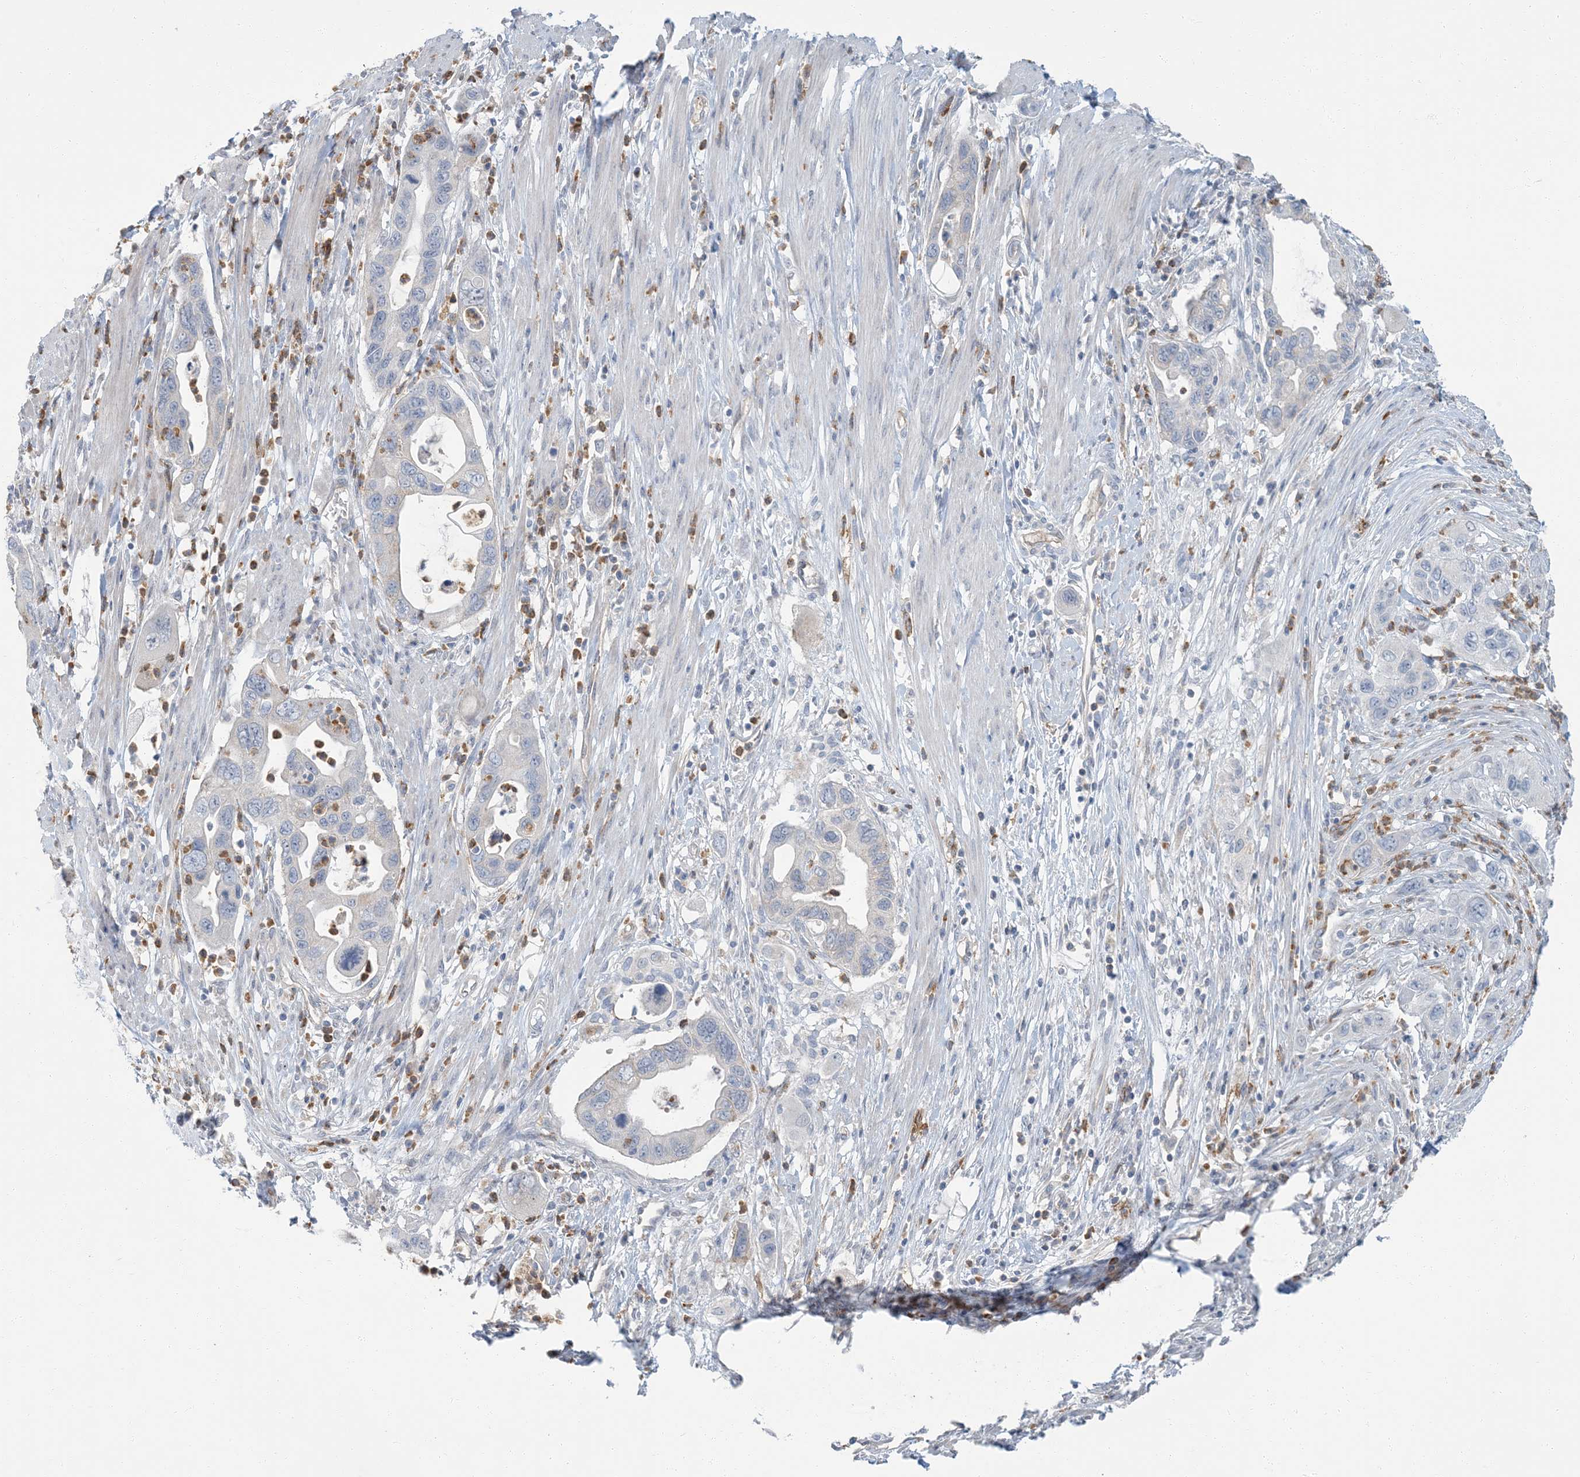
{"staining": {"intensity": "negative", "quantity": "none", "location": "none"}, "tissue": "pancreatic cancer", "cell_type": "Tumor cells", "image_type": "cancer", "snomed": [{"axis": "morphology", "description": "Adenocarcinoma, NOS"}, {"axis": "topography", "description": "Pancreas"}], "caption": "This is an IHC histopathology image of human adenocarcinoma (pancreatic). There is no positivity in tumor cells.", "gene": "EPHA4", "patient": {"sex": "female", "age": 71}}